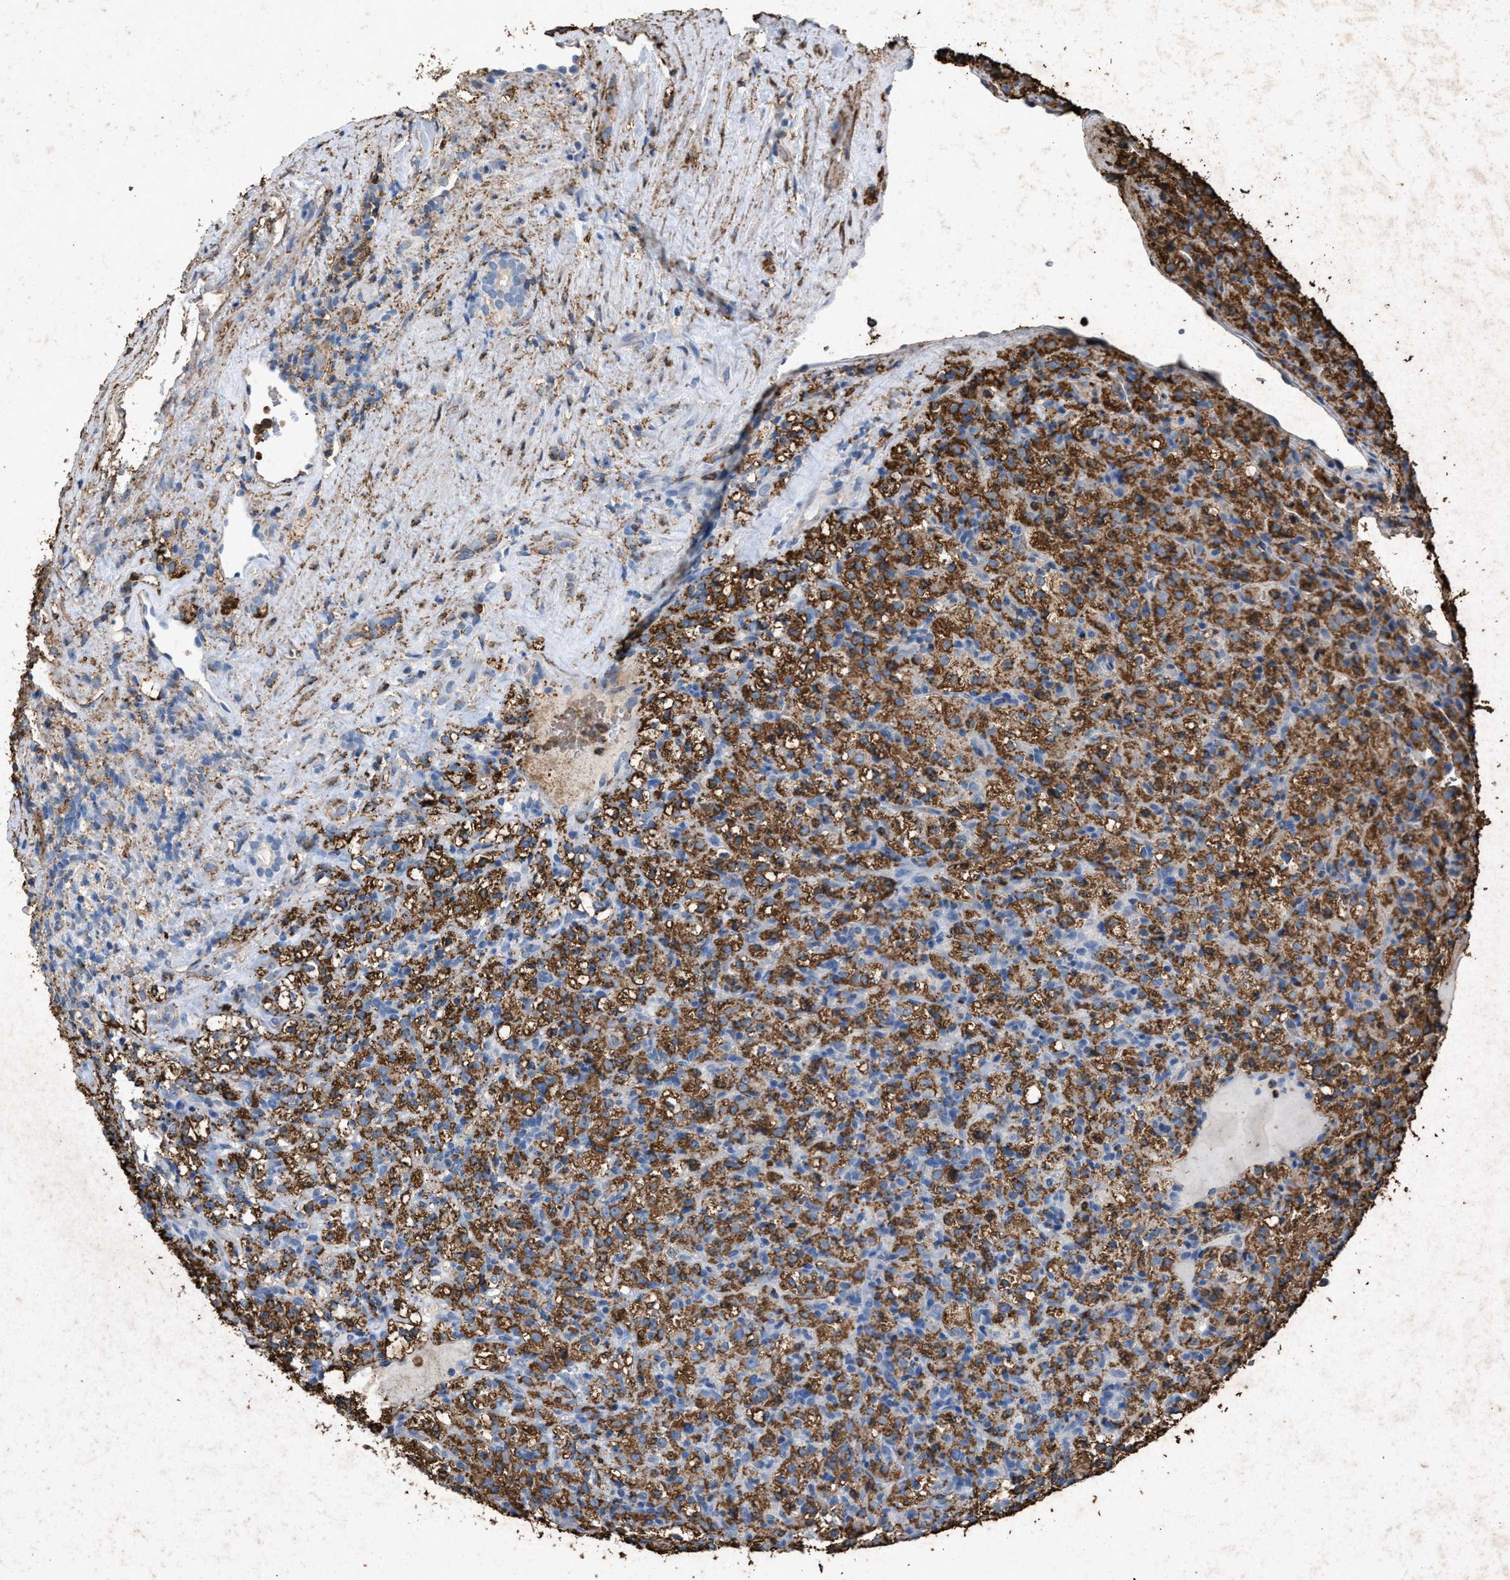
{"staining": {"intensity": "strong", "quantity": "25%-75%", "location": "cytoplasmic/membranous"}, "tissue": "renal cancer", "cell_type": "Tumor cells", "image_type": "cancer", "snomed": [{"axis": "morphology", "description": "Normal tissue, NOS"}, {"axis": "morphology", "description": "Adenocarcinoma, NOS"}, {"axis": "topography", "description": "Kidney"}], "caption": "Renal cancer was stained to show a protein in brown. There is high levels of strong cytoplasmic/membranous expression in about 25%-75% of tumor cells. (brown staining indicates protein expression, while blue staining denotes nuclei).", "gene": "LTB4R2", "patient": {"sex": "female", "age": 72}}